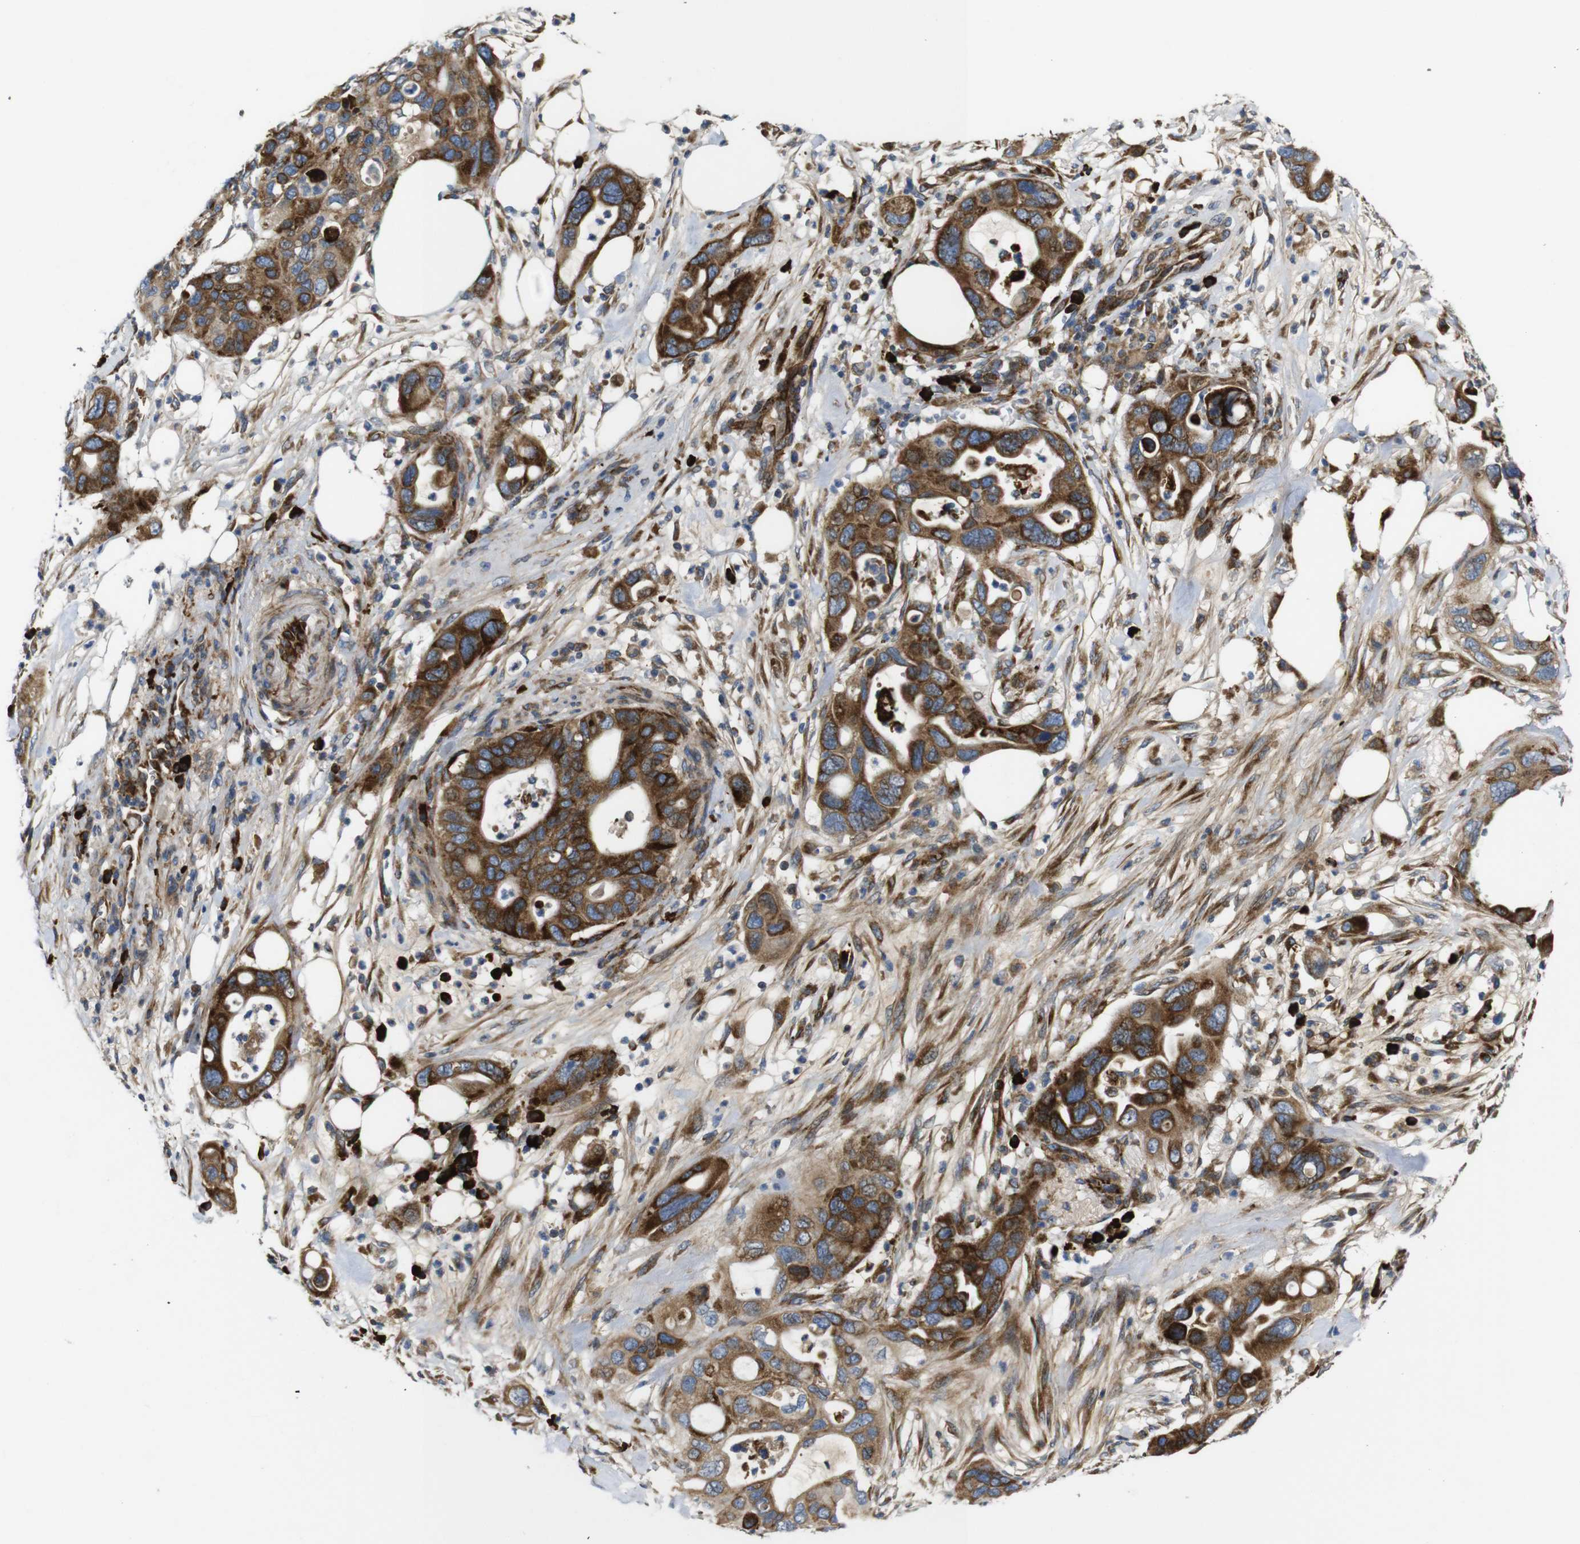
{"staining": {"intensity": "moderate", "quantity": ">75%", "location": "cytoplasmic/membranous"}, "tissue": "pancreatic cancer", "cell_type": "Tumor cells", "image_type": "cancer", "snomed": [{"axis": "morphology", "description": "Adenocarcinoma, NOS"}, {"axis": "topography", "description": "Pancreas"}], "caption": "Immunohistochemical staining of pancreatic cancer (adenocarcinoma) displays medium levels of moderate cytoplasmic/membranous staining in approximately >75% of tumor cells. Ihc stains the protein in brown and the nuclei are stained blue.", "gene": "UBE2G2", "patient": {"sex": "female", "age": 71}}